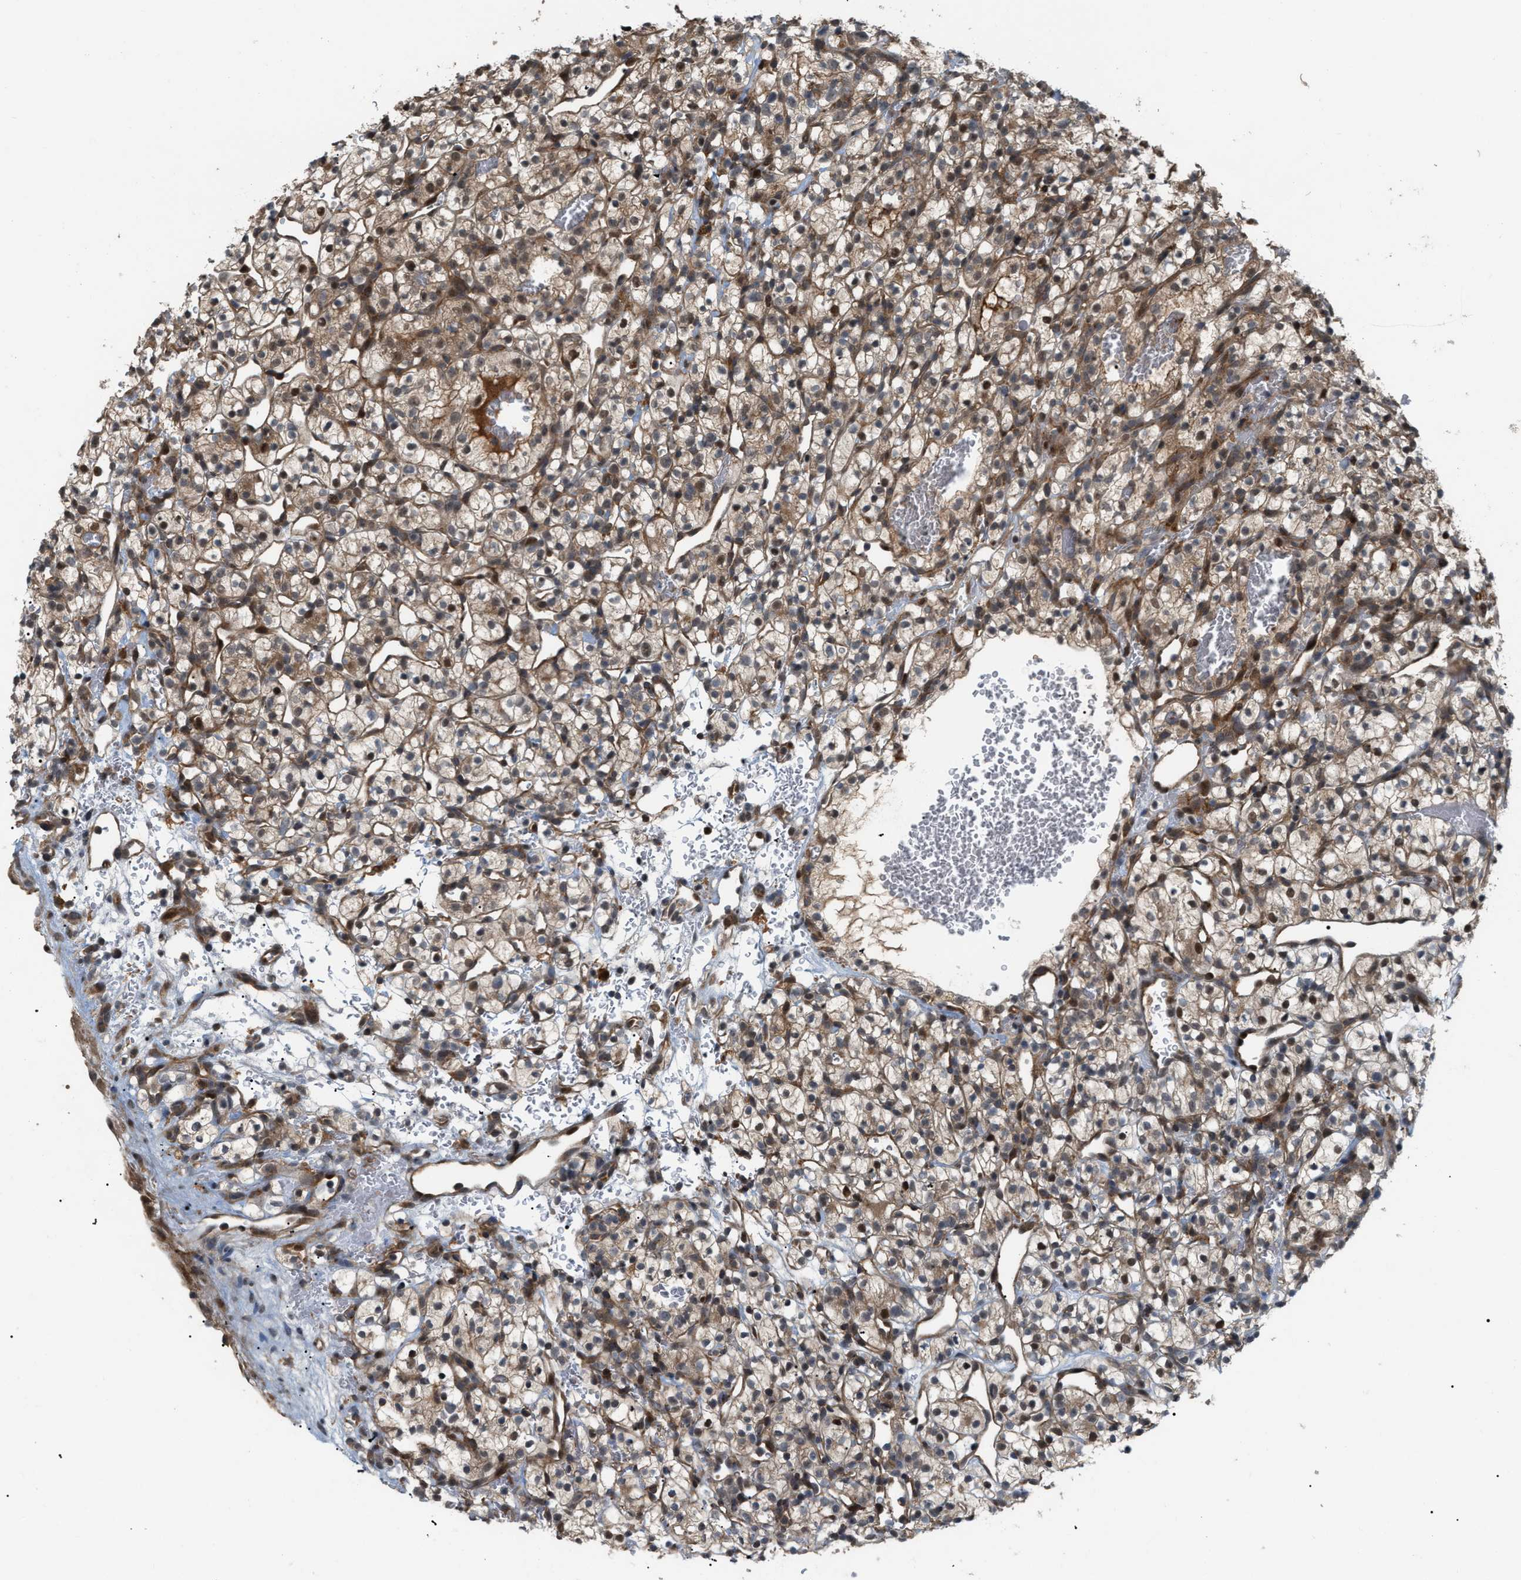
{"staining": {"intensity": "moderate", "quantity": ">75%", "location": "cytoplasmic/membranous,nuclear"}, "tissue": "renal cancer", "cell_type": "Tumor cells", "image_type": "cancer", "snomed": [{"axis": "morphology", "description": "Adenocarcinoma, NOS"}, {"axis": "topography", "description": "Kidney"}], "caption": "Adenocarcinoma (renal) tissue reveals moderate cytoplasmic/membranous and nuclear staining in about >75% of tumor cells, visualized by immunohistochemistry. Immunohistochemistry stains the protein in brown and the nuclei are stained blue.", "gene": "RFFL", "patient": {"sex": "female", "age": 57}}